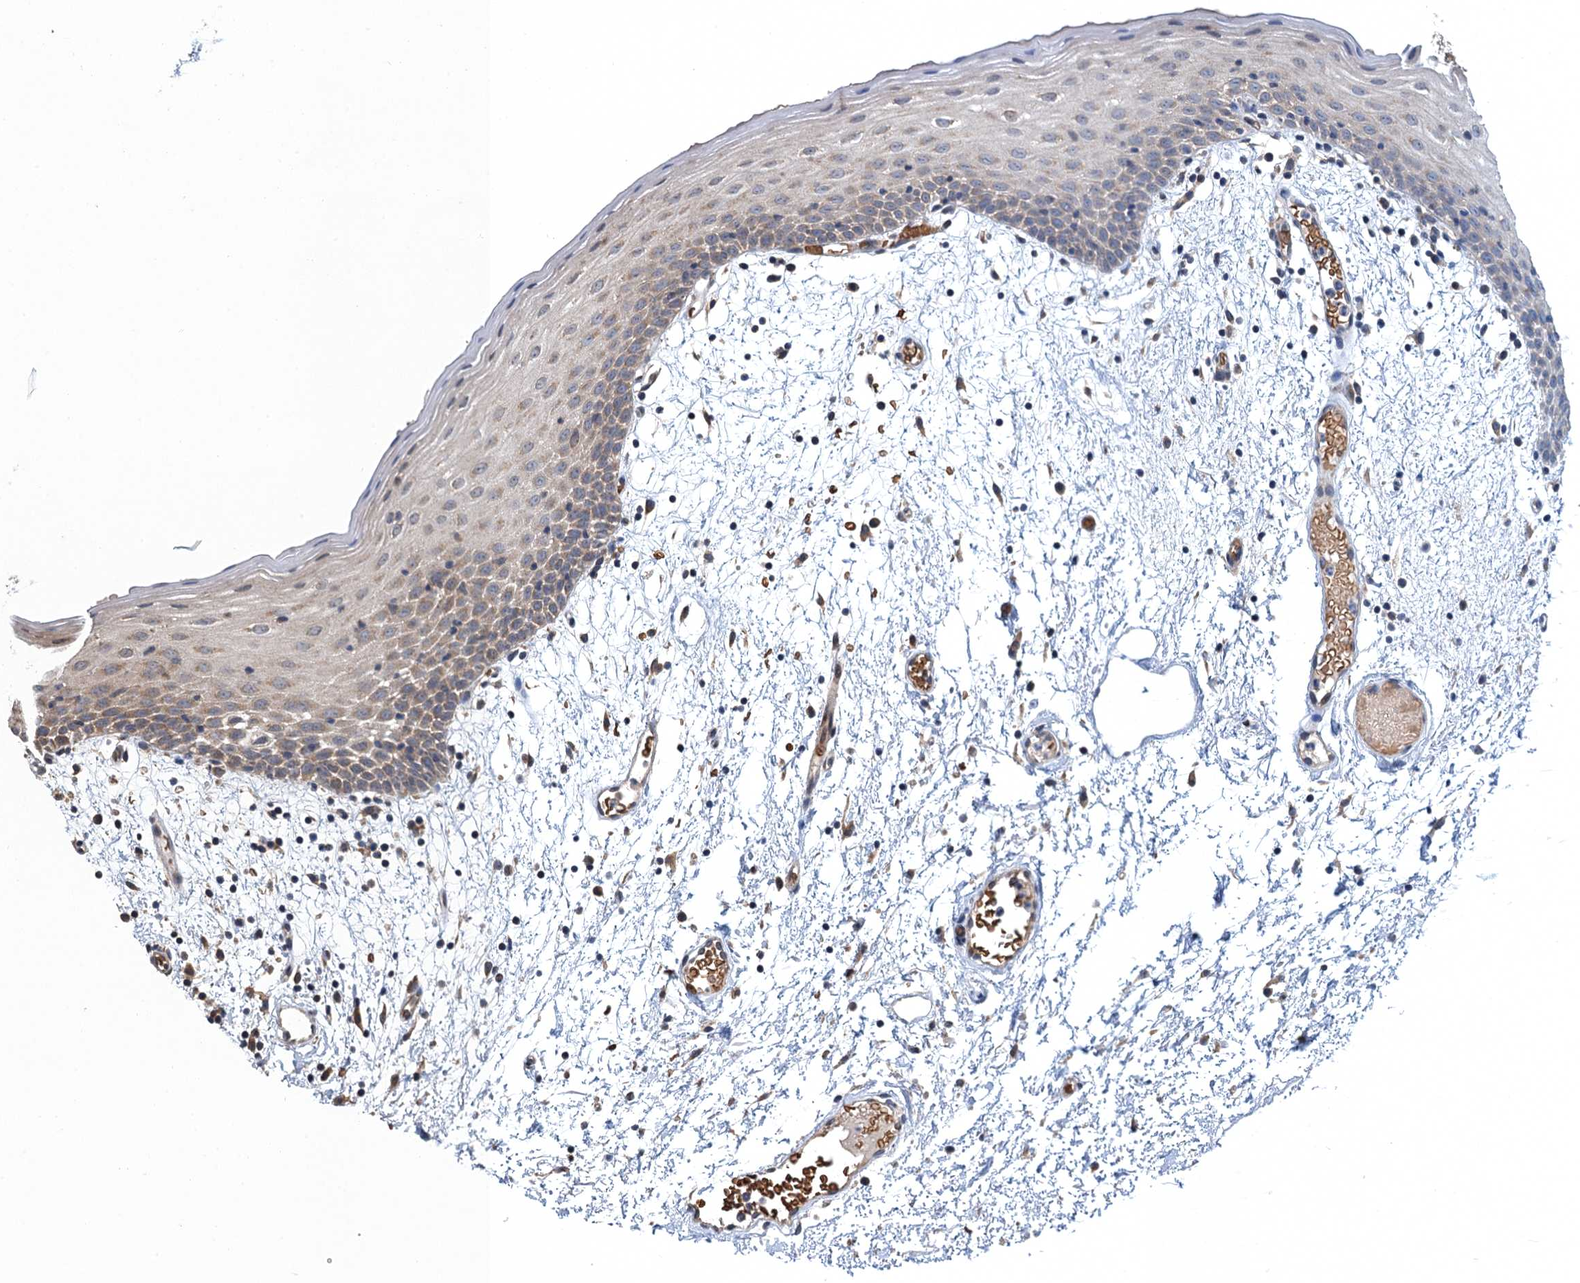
{"staining": {"intensity": "weak", "quantity": "25%-75%", "location": "cytoplasmic/membranous"}, "tissue": "oral mucosa", "cell_type": "Squamous epithelial cells", "image_type": "normal", "snomed": [{"axis": "morphology", "description": "Normal tissue, NOS"}, {"axis": "topography", "description": "Skeletal muscle"}, {"axis": "topography", "description": "Oral tissue"}, {"axis": "topography", "description": "Salivary gland"}, {"axis": "topography", "description": "Peripheral nerve tissue"}], "caption": "Immunohistochemical staining of normal oral mucosa displays low levels of weak cytoplasmic/membranous expression in approximately 25%-75% of squamous epithelial cells.", "gene": "SNX32", "patient": {"sex": "male", "age": 54}}